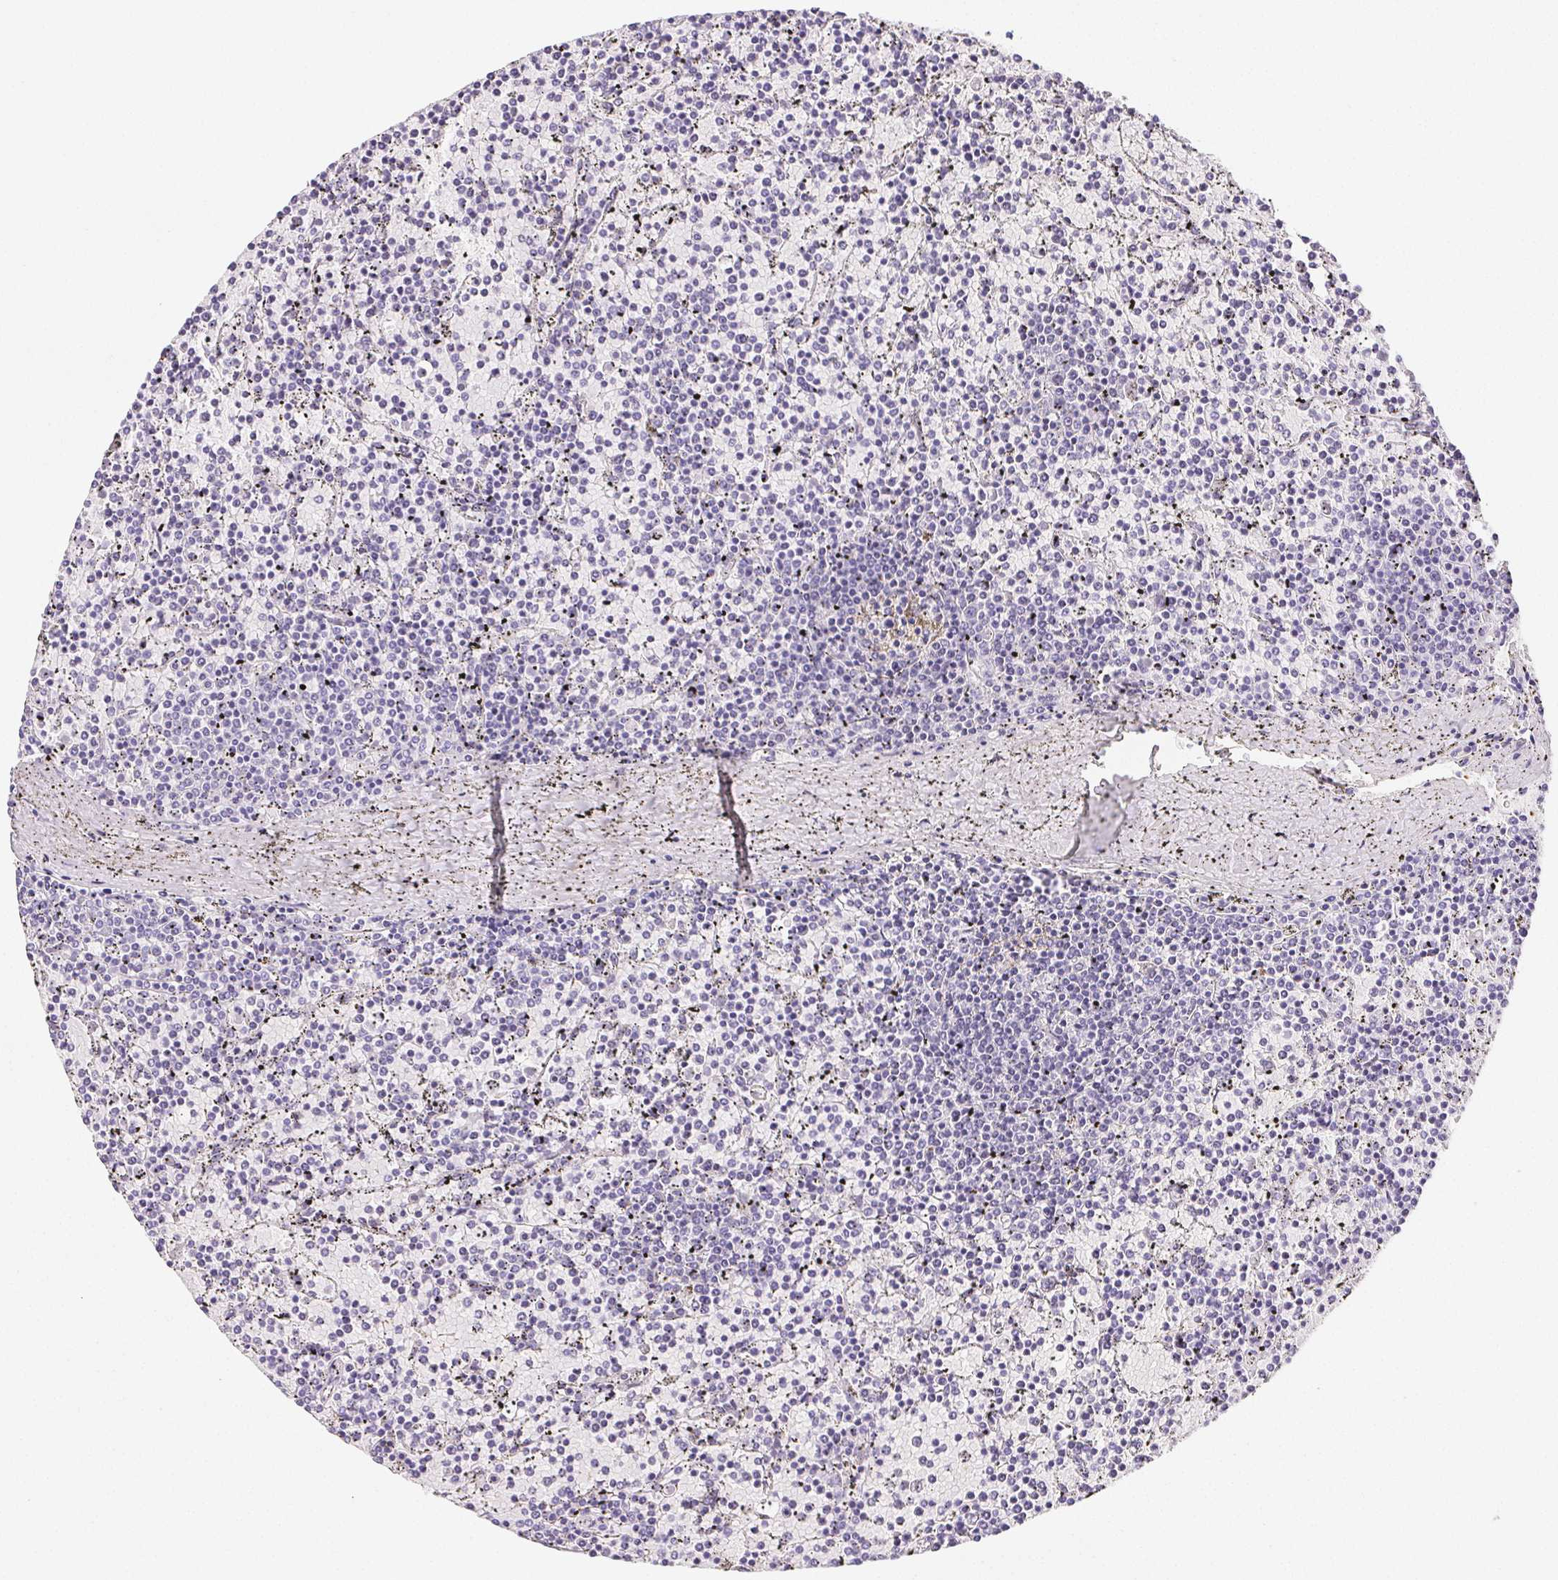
{"staining": {"intensity": "negative", "quantity": "none", "location": "none"}, "tissue": "lymphoma", "cell_type": "Tumor cells", "image_type": "cancer", "snomed": [{"axis": "morphology", "description": "Malignant lymphoma, non-Hodgkin's type, Low grade"}, {"axis": "topography", "description": "Spleen"}], "caption": "An immunohistochemistry histopathology image of low-grade malignant lymphoma, non-Hodgkin's type is shown. There is no staining in tumor cells of low-grade malignant lymphoma, non-Hodgkin's type.", "gene": "VTN", "patient": {"sex": "female", "age": 77}}